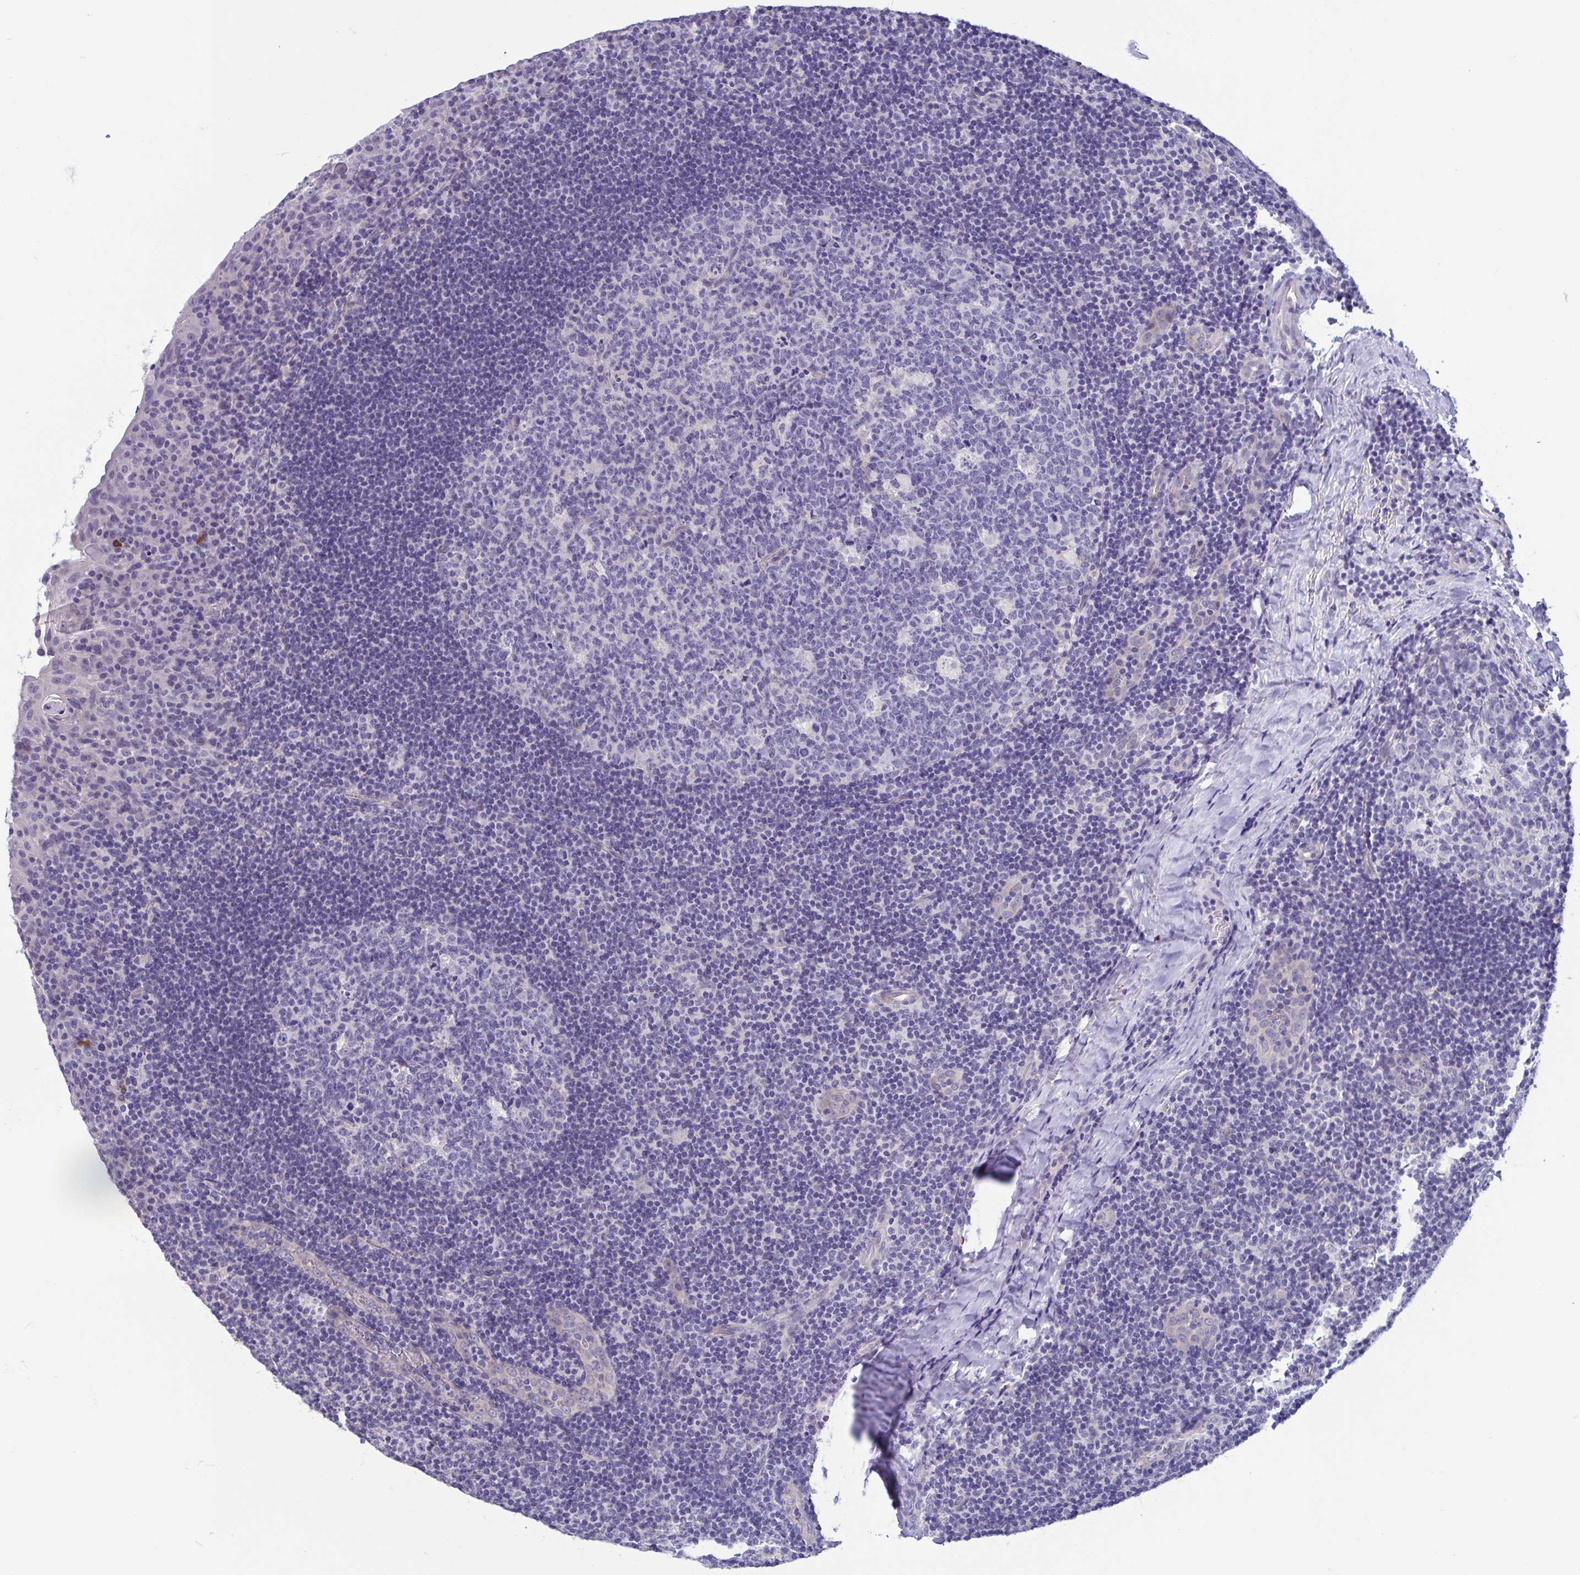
{"staining": {"intensity": "negative", "quantity": "none", "location": "none"}, "tissue": "tonsil", "cell_type": "Germinal center cells", "image_type": "normal", "snomed": [{"axis": "morphology", "description": "Normal tissue, NOS"}, {"axis": "topography", "description": "Tonsil"}], "caption": "Tonsil stained for a protein using immunohistochemistry (IHC) demonstrates no expression germinal center cells.", "gene": "MORC4", "patient": {"sex": "male", "age": 17}}